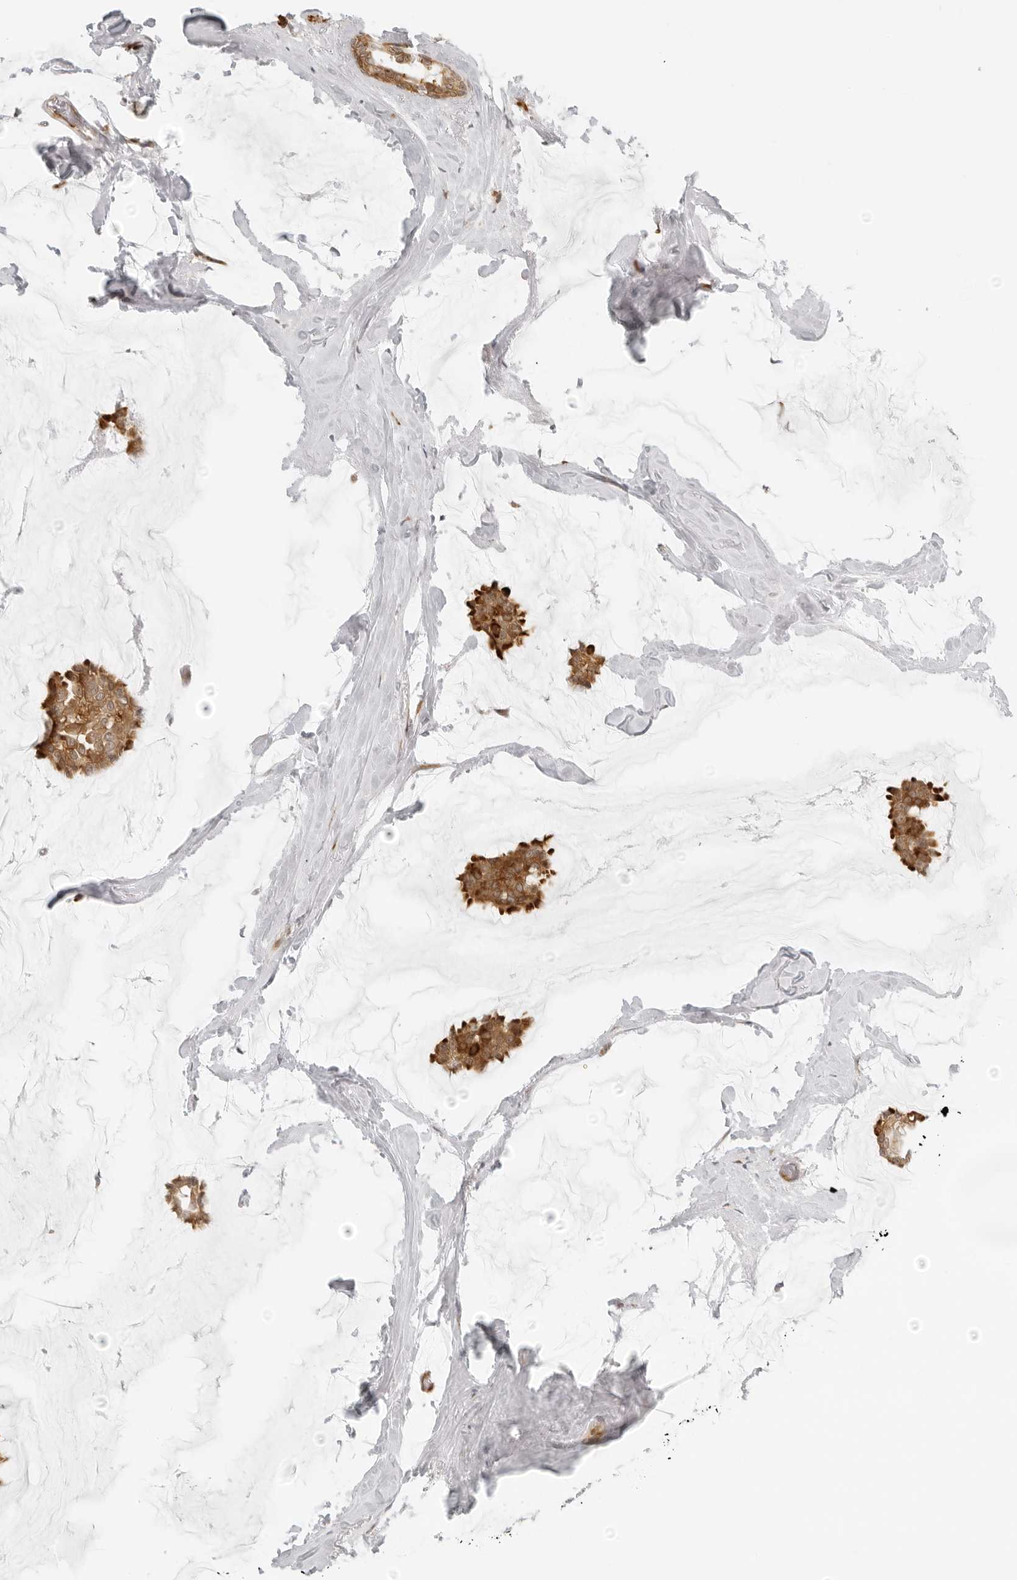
{"staining": {"intensity": "moderate", "quantity": ">75%", "location": "cytoplasmic/membranous"}, "tissue": "breast cancer", "cell_type": "Tumor cells", "image_type": "cancer", "snomed": [{"axis": "morphology", "description": "Duct carcinoma"}, {"axis": "topography", "description": "Breast"}], "caption": "Immunohistochemistry (IHC) (DAB (3,3'-diaminobenzidine)) staining of breast cancer (infiltrating ductal carcinoma) displays moderate cytoplasmic/membranous protein expression in about >75% of tumor cells.", "gene": "EIF4G1", "patient": {"sex": "female", "age": 93}}